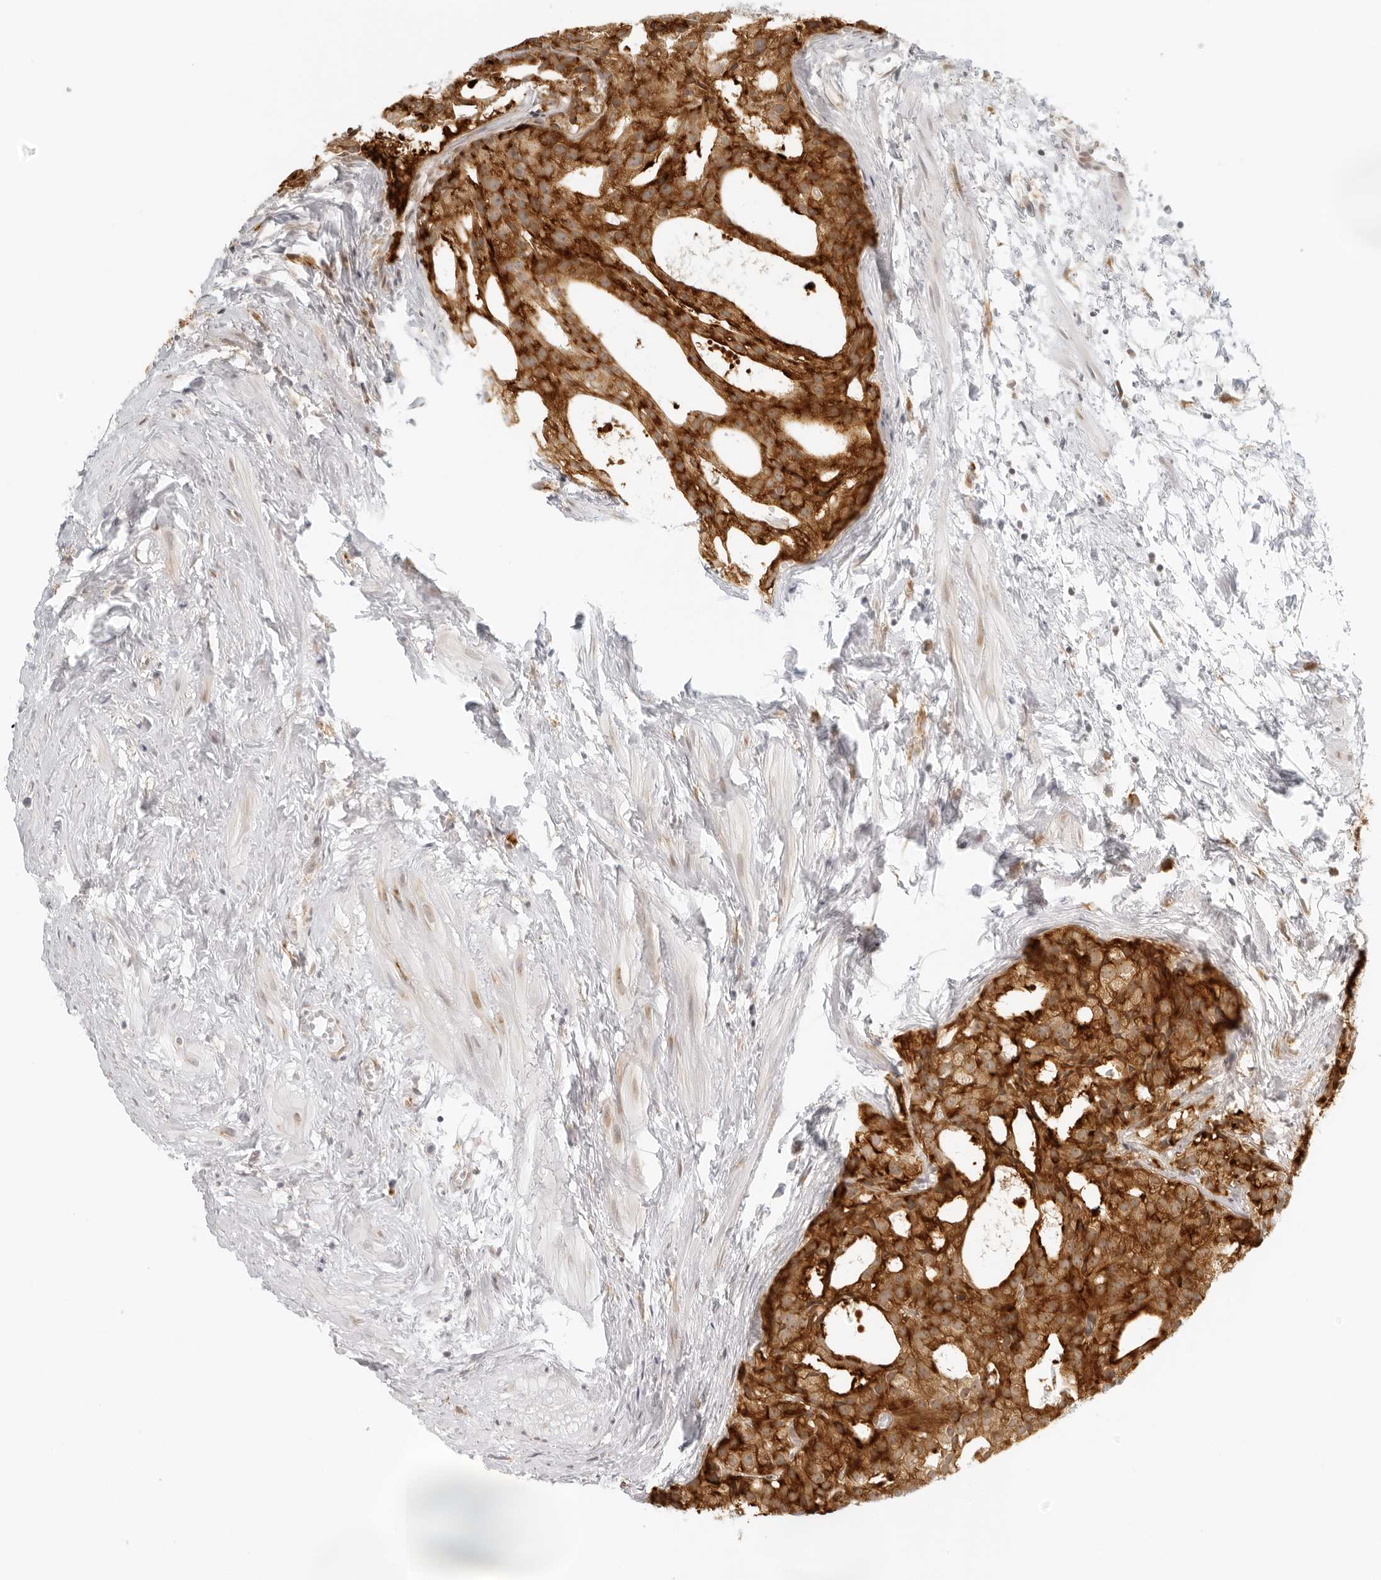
{"staining": {"intensity": "strong", "quantity": ">75%", "location": "cytoplasmic/membranous"}, "tissue": "prostate cancer", "cell_type": "Tumor cells", "image_type": "cancer", "snomed": [{"axis": "morphology", "description": "Adenocarcinoma, Low grade"}, {"axis": "topography", "description": "Prostate"}], "caption": "Tumor cells exhibit high levels of strong cytoplasmic/membranous staining in about >75% of cells in adenocarcinoma (low-grade) (prostate).", "gene": "EIF4G1", "patient": {"sex": "male", "age": 88}}